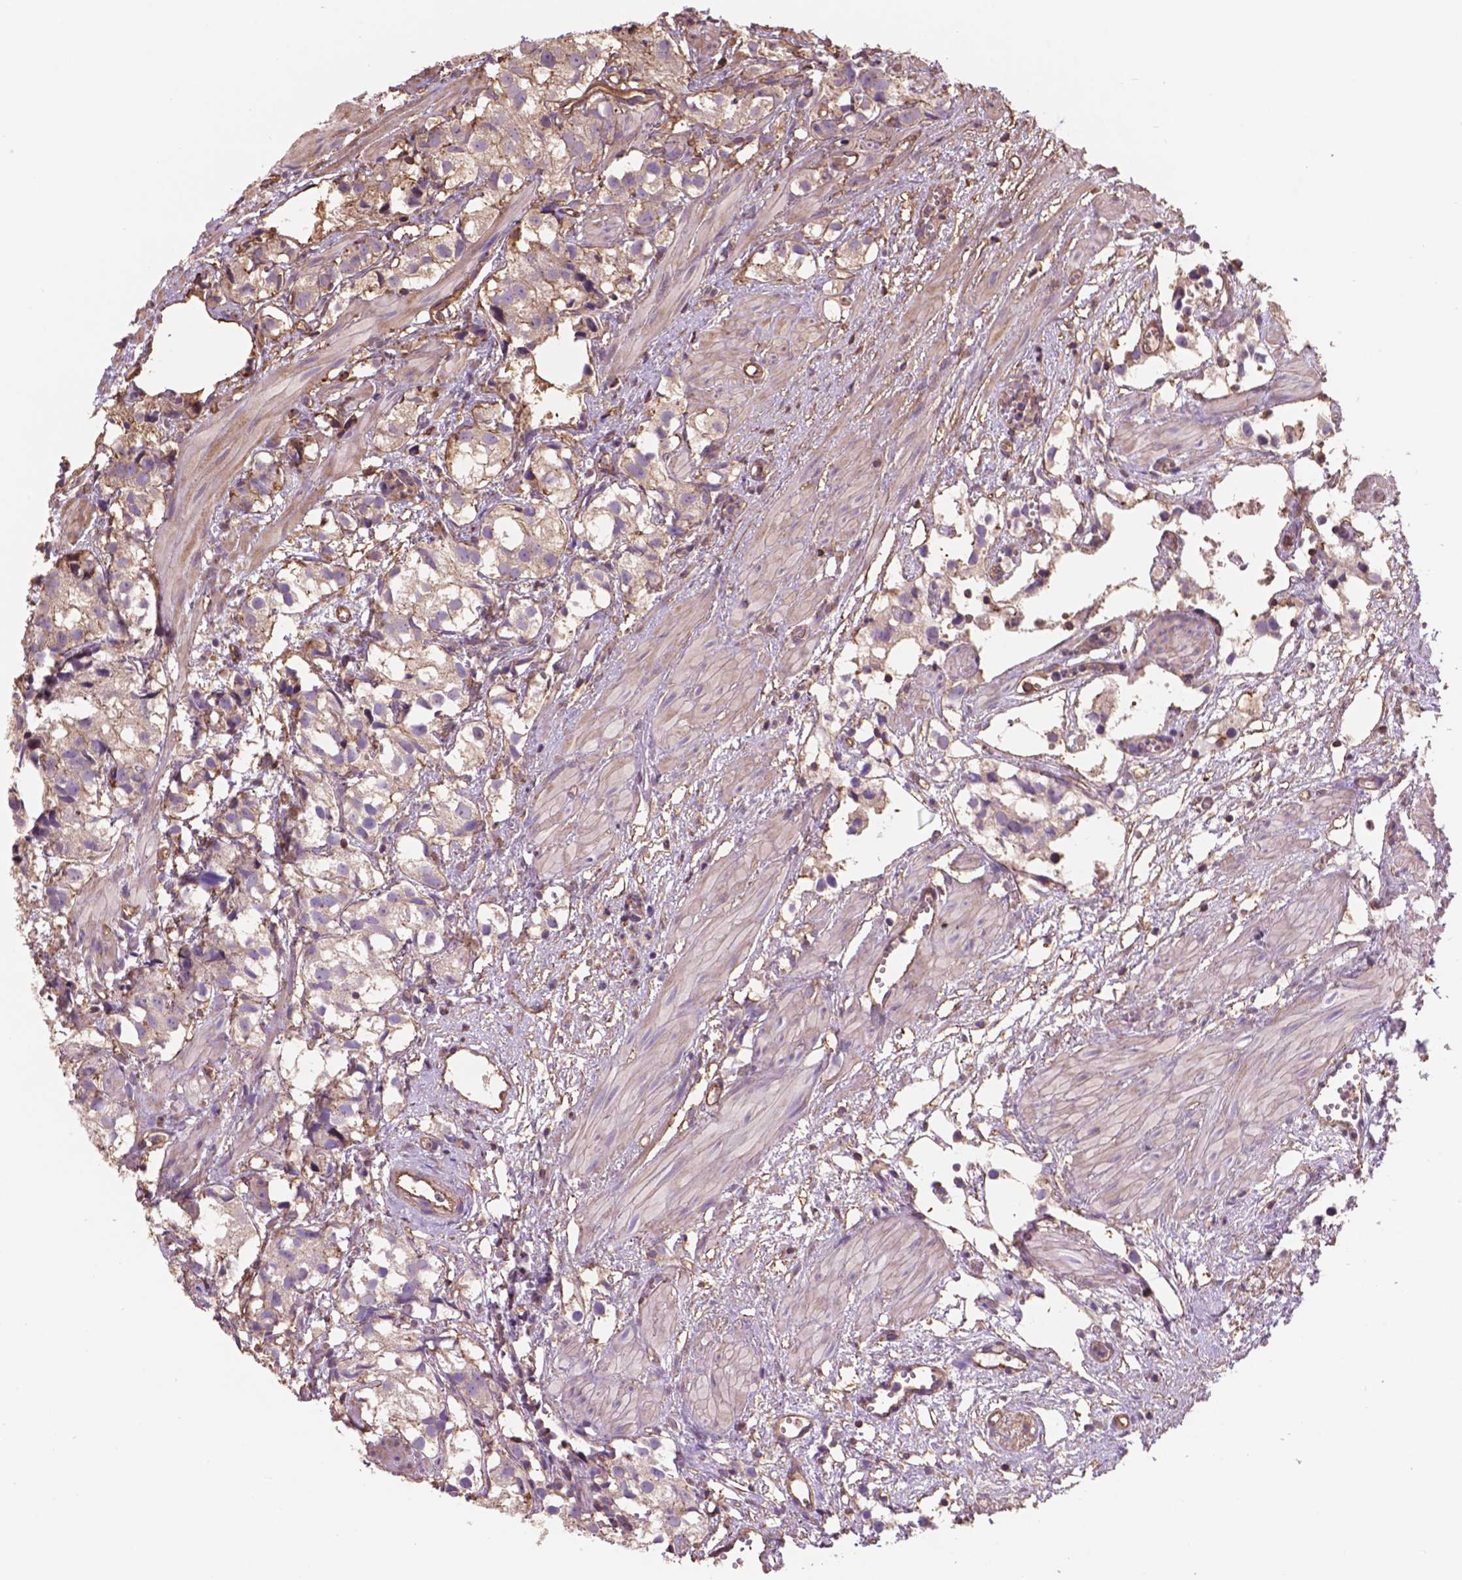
{"staining": {"intensity": "negative", "quantity": "none", "location": "none"}, "tissue": "prostate cancer", "cell_type": "Tumor cells", "image_type": "cancer", "snomed": [{"axis": "morphology", "description": "Adenocarcinoma, High grade"}, {"axis": "topography", "description": "Prostate"}], "caption": "Protein analysis of prostate cancer exhibits no significant staining in tumor cells.", "gene": "NIPA2", "patient": {"sex": "male", "age": 68}}